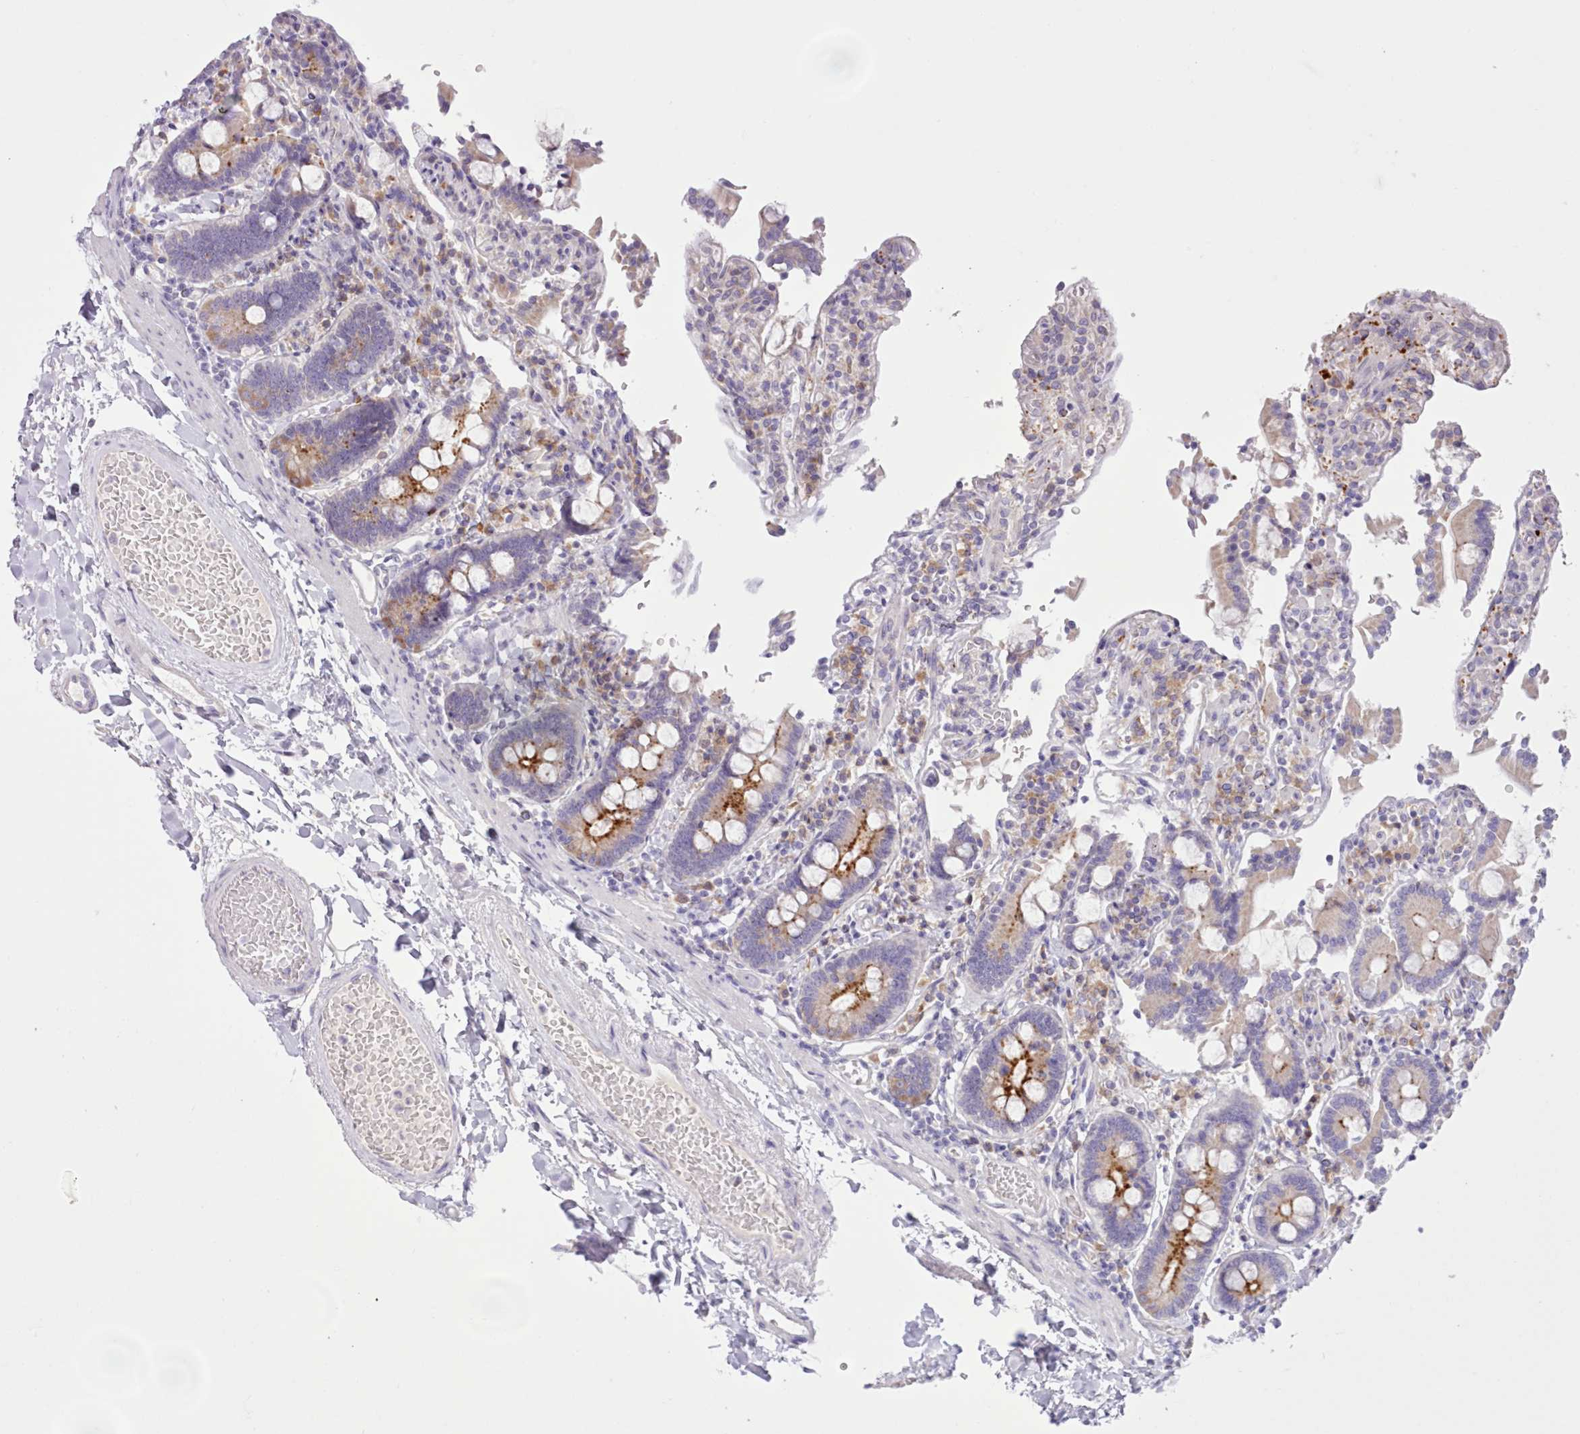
{"staining": {"intensity": "moderate", "quantity": "25%-75%", "location": "cytoplasmic/membranous"}, "tissue": "duodenum", "cell_type": "Glandular cells", "image_type": "normal", "snomed": [{"axis": "morphology", "description": "Normal tissue, NOS"}, {"axis": "topography", "description": "Duodenum"}], "caption": "A histopathology image of duodenum stained for a protein shows moderate cytoplasmic/membranous brown staining in glandular cells. The protein is stained brown, and the nuclei are stained in blue (DAB IHC with brightfield microscopy, high magnification).", "gene": "CCL1", "patient": {"sex": "male", "age": 55}}